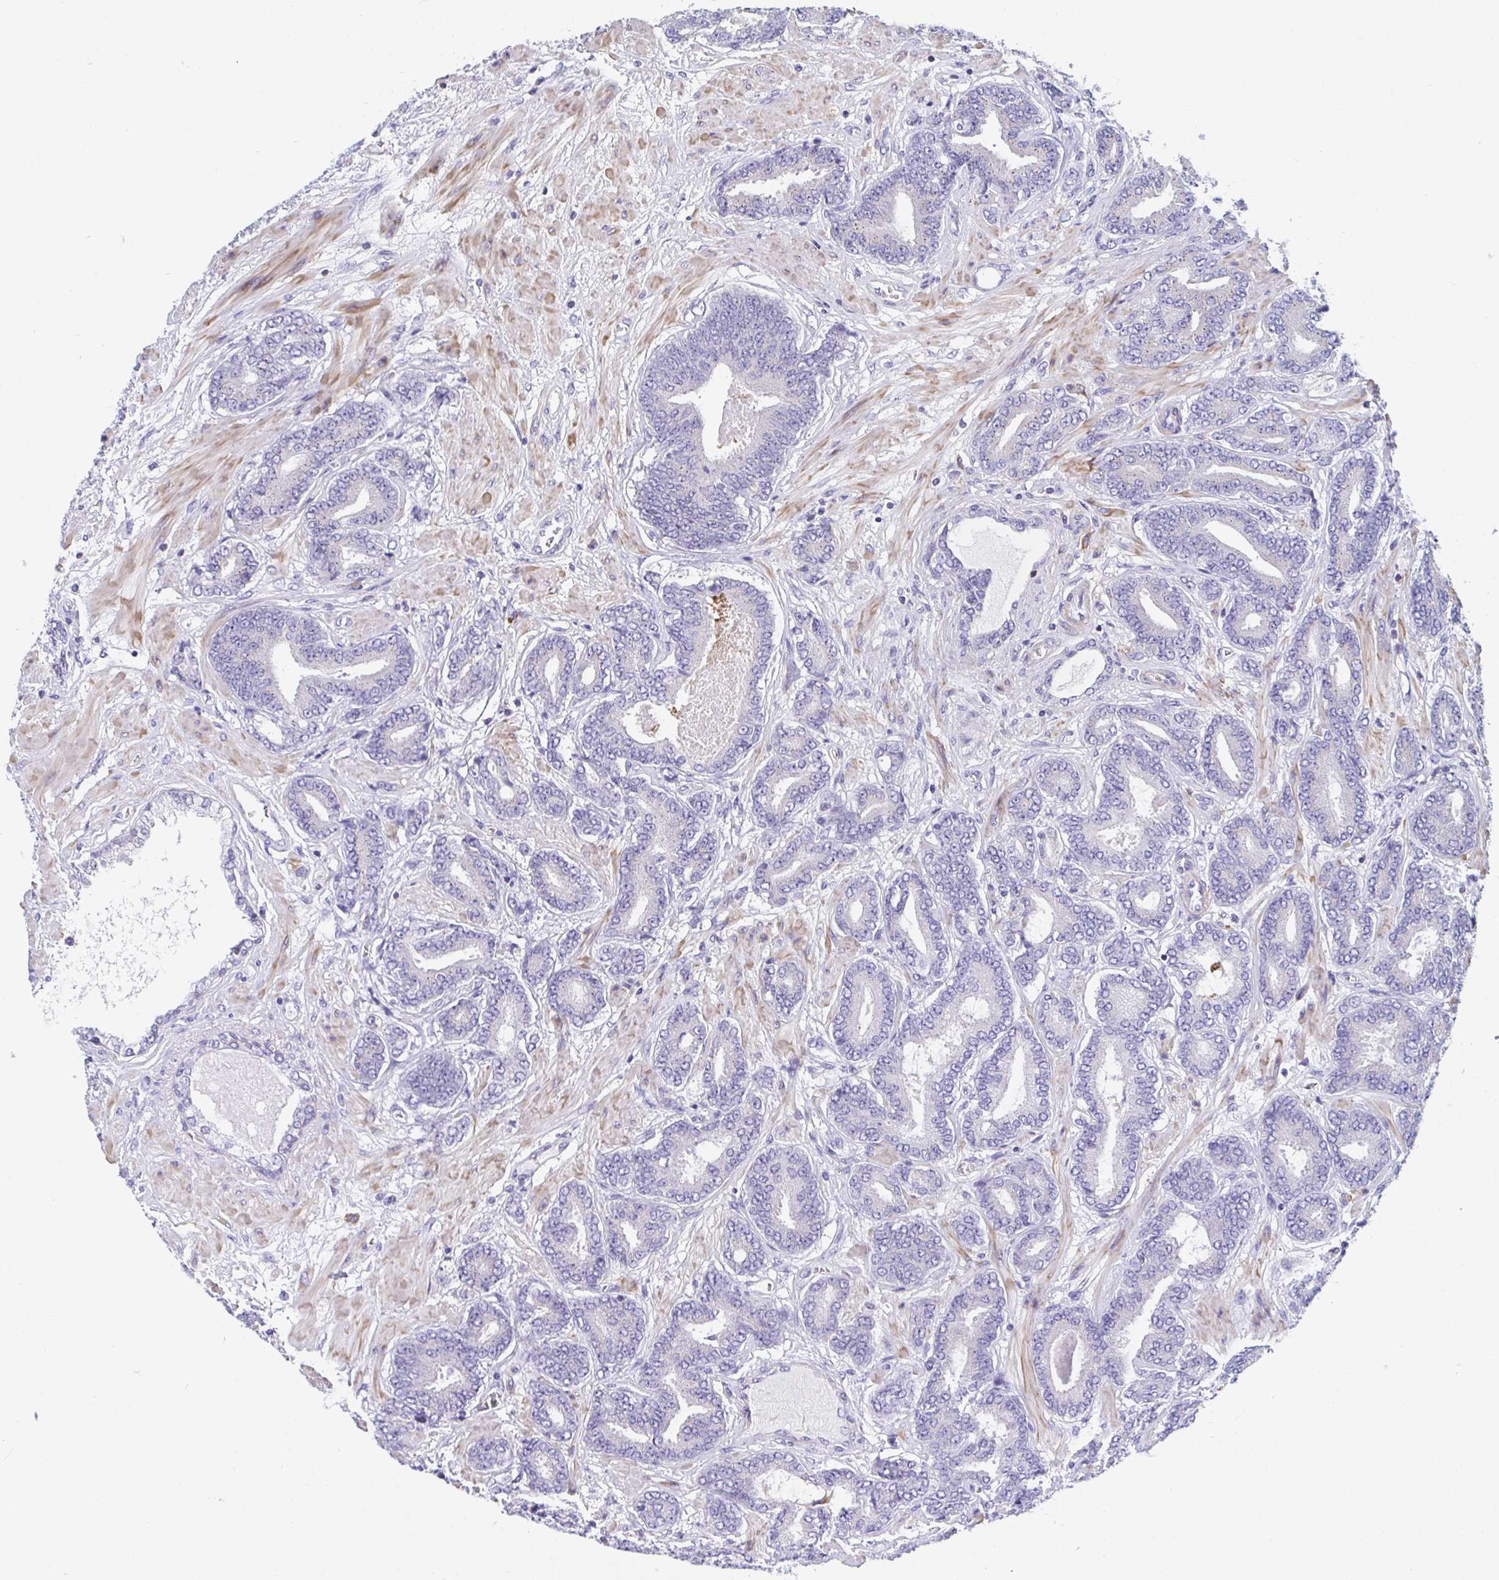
{"staining": {"intensity": "negative", "quantity": "none", "location": "none"}, "tissue": "prostate cancer", "cell_type": "Tumor cells", "image_type": "cancer", "snomed": [{"axis": "morphology", "description": "Adenocarcinoma, High grade"}, {"axis": "topography", "description": "Prostate"}], "caption": "There is no significant staining in tumor cells of prostate cancer. (Brightfield microscopy of DAB immunohistochemistry (IHC) at high magnification).", "gene": "FRMD3", "patient": {"sex": "male", "age": 62}}